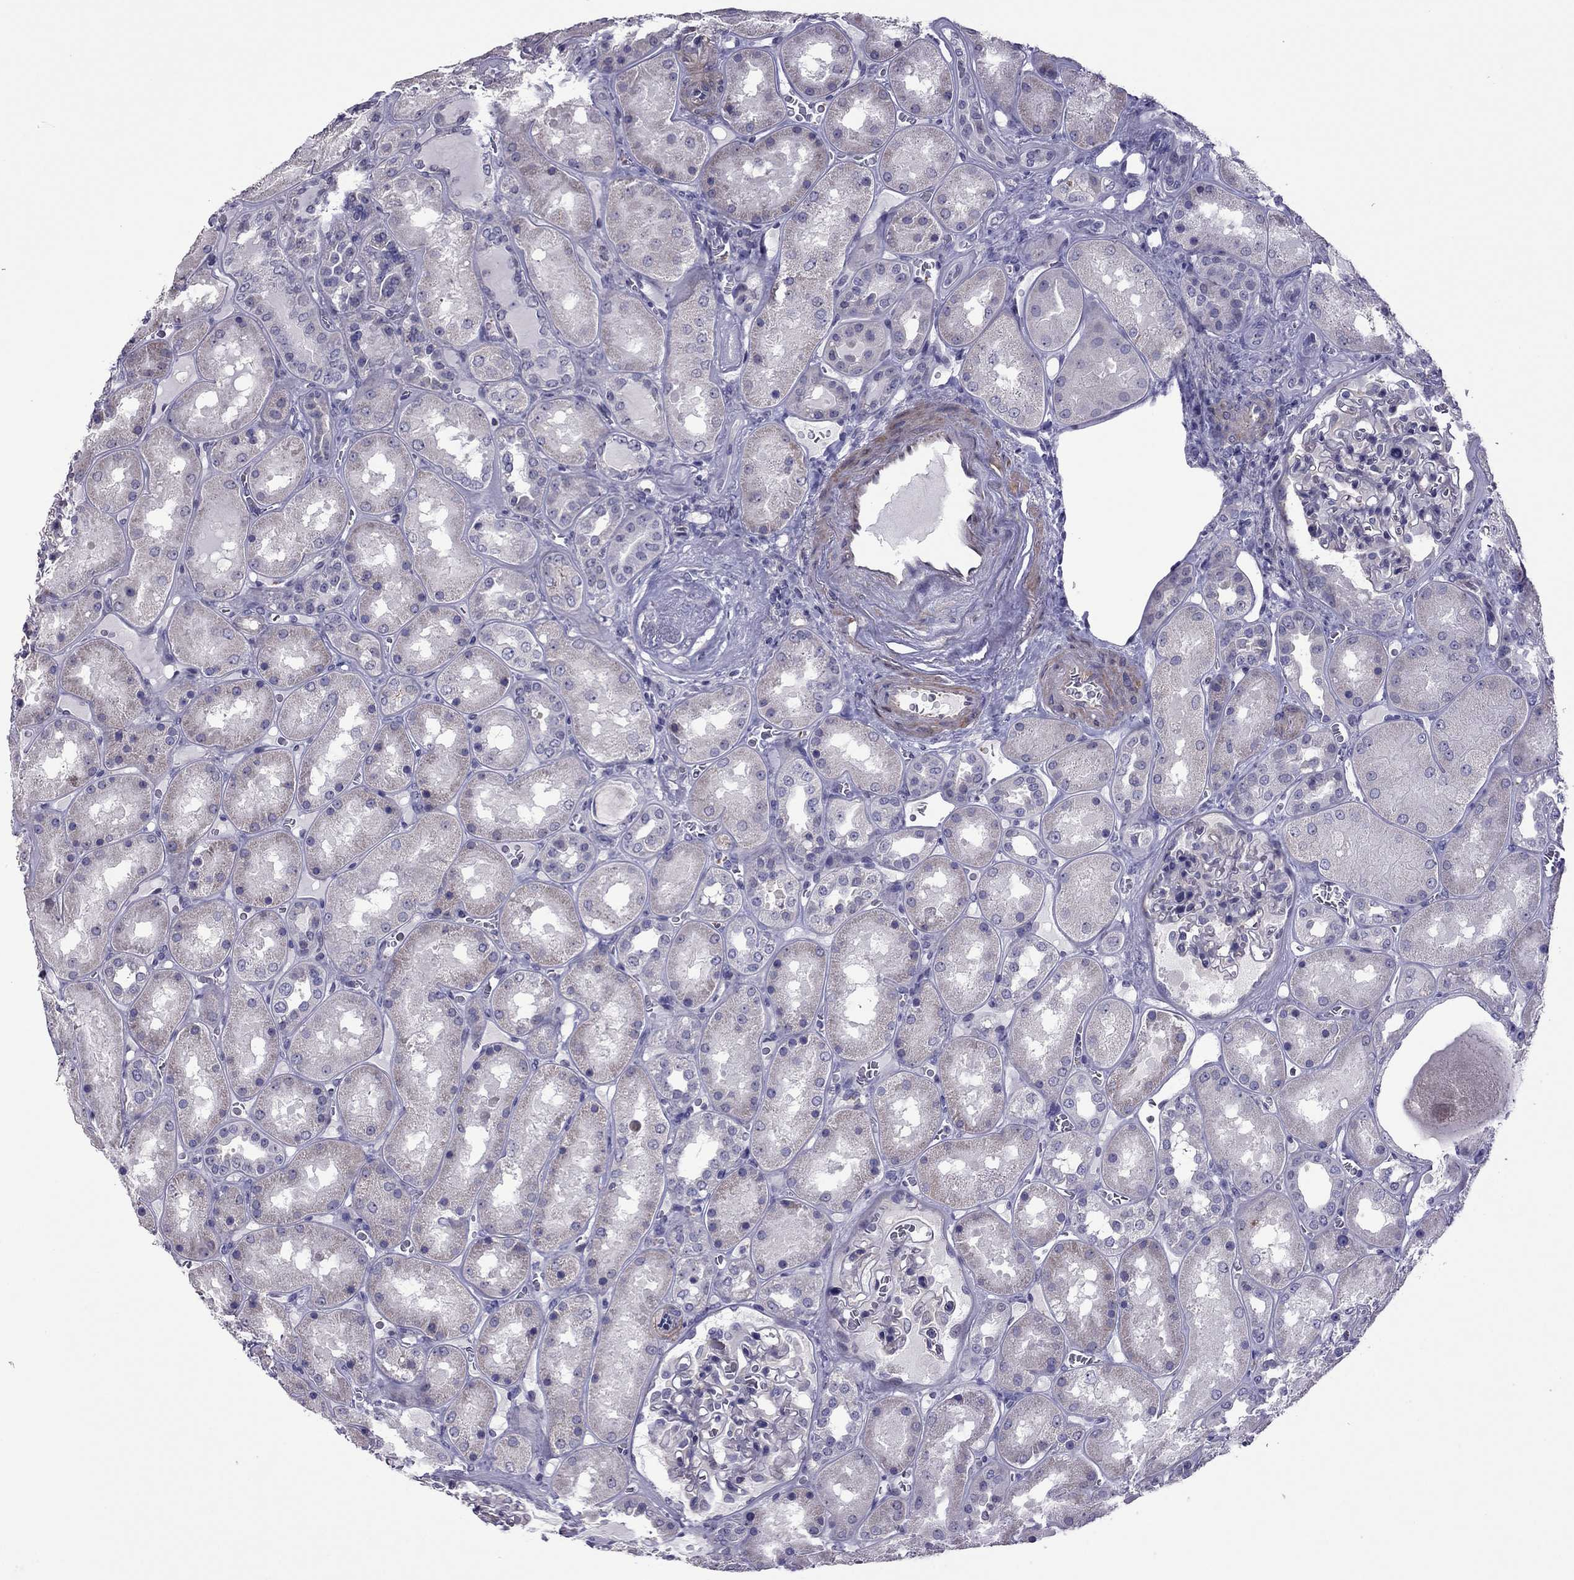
{"staining": {"intensity": "negative", "quantity": "none", "location": "none"}, "tissue": "kidney", "cell_type": "Cells in glomeruli", "image_type": "normal", "snomed": [{"axis": "morphology", "description": "Normal tissue, NOS"}, {"axis": "topography", "description": "Kidney"}], "caption": "Immunohistochemical staining of unremarkable kidney displays no significant positivity in cells in glomeruli. (Brightfield microscopy of DAB IHC at high magnification).", "gene": "SLC16A8", "patient": {"sex": "male", "age": 73}}